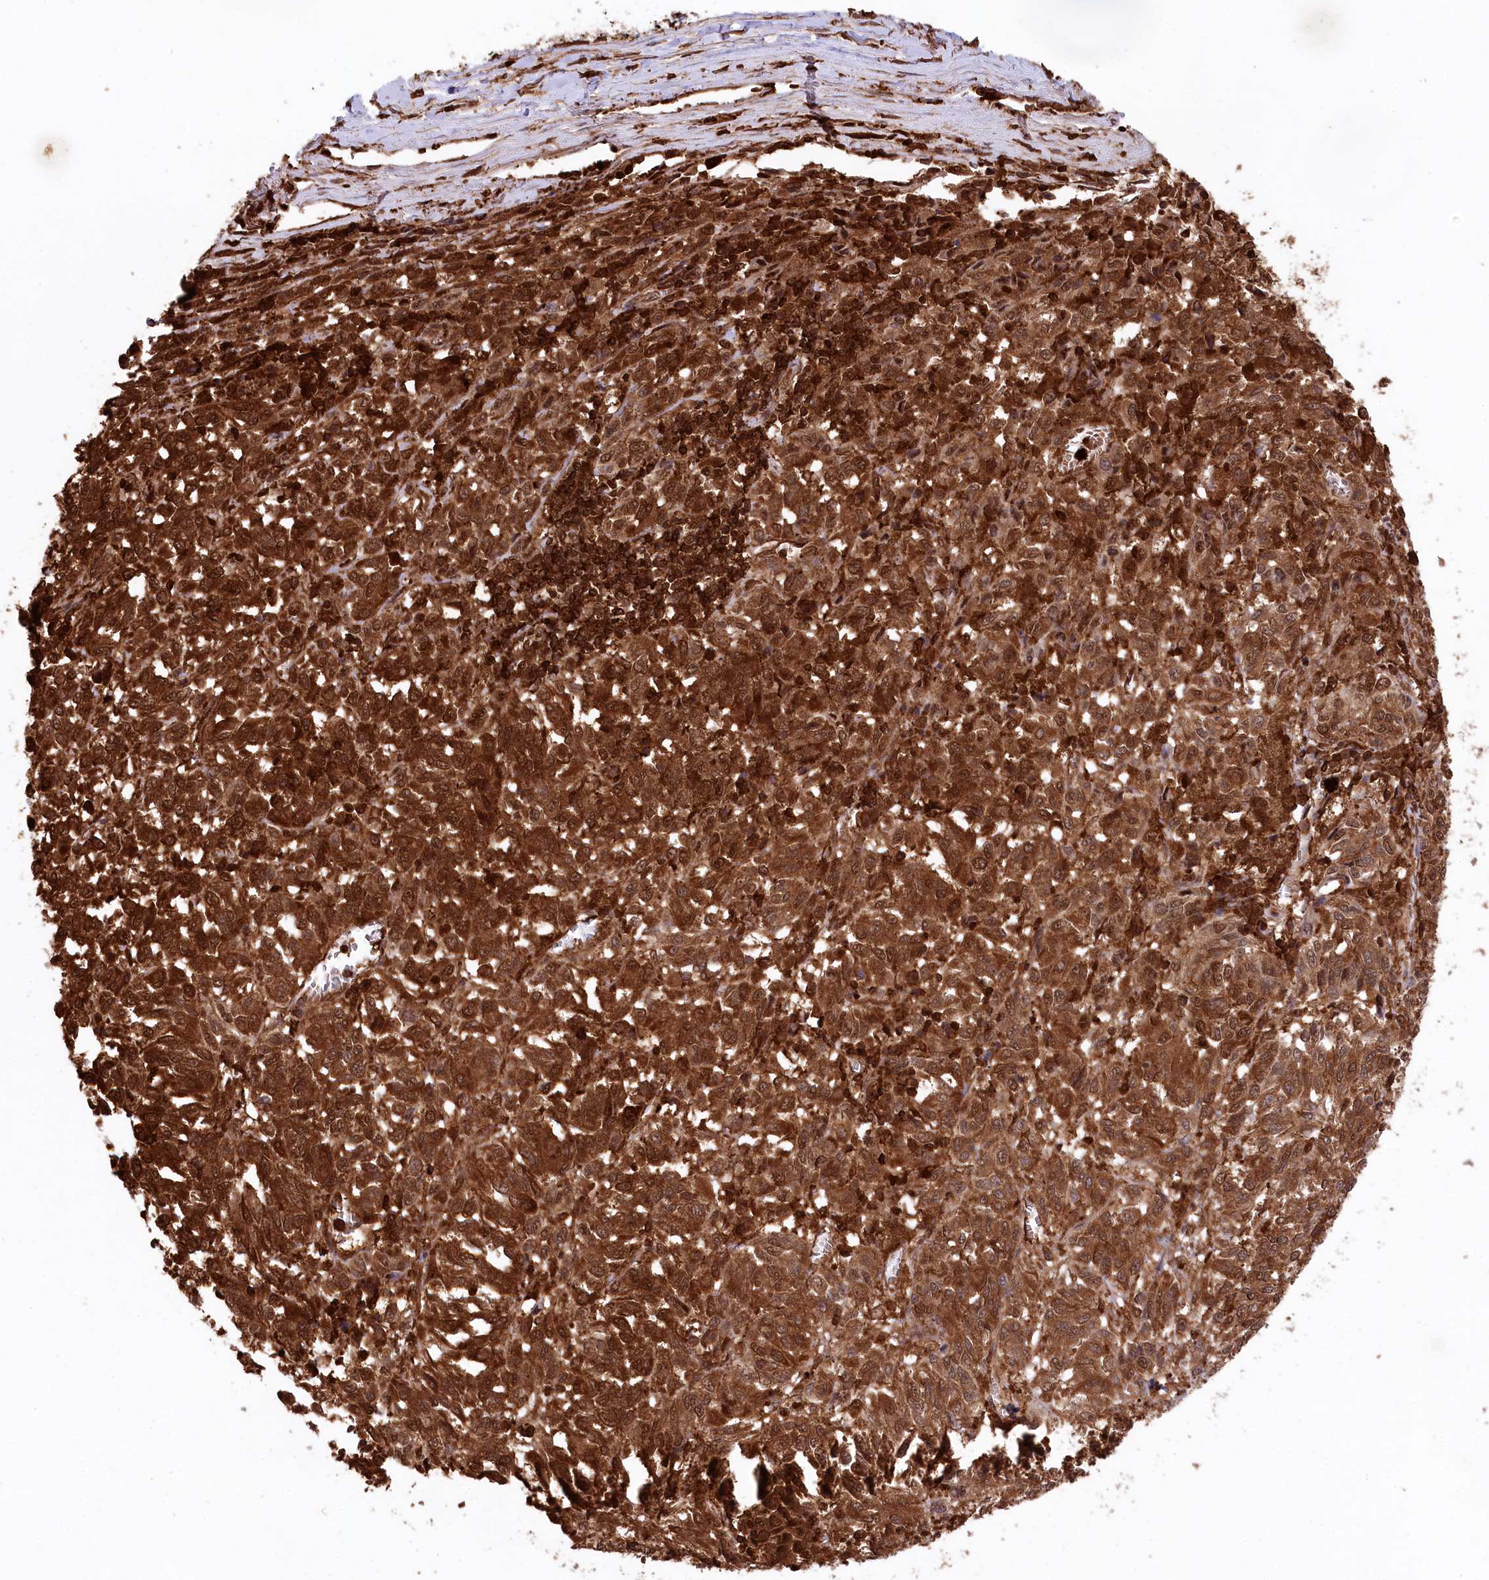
{"staining": {"intensity": "strong", "quantity": ">75%", "location": "cytoplasmic/membranous,nuclear"}, "tissue": "melanoma", "cell_type": "Tumor cells", "image_type": "cancer", "snomed": [{"axis": "morphology", "description": "Malignant melanoma, Metastatic site"}, {"axis": "topography", "description": "Lung"}], "caption": "The histopathology image exhibits staining of malignant melanoma (metastatic site), revealing strong cytoplasmic/membranous and nuclear protein expression (brown color) within tumor cells. (Brightfield microscopy of DAB IHC at high magnification).", "gene": "LSG1", "patient": {"sex": "male", "age": 64}}